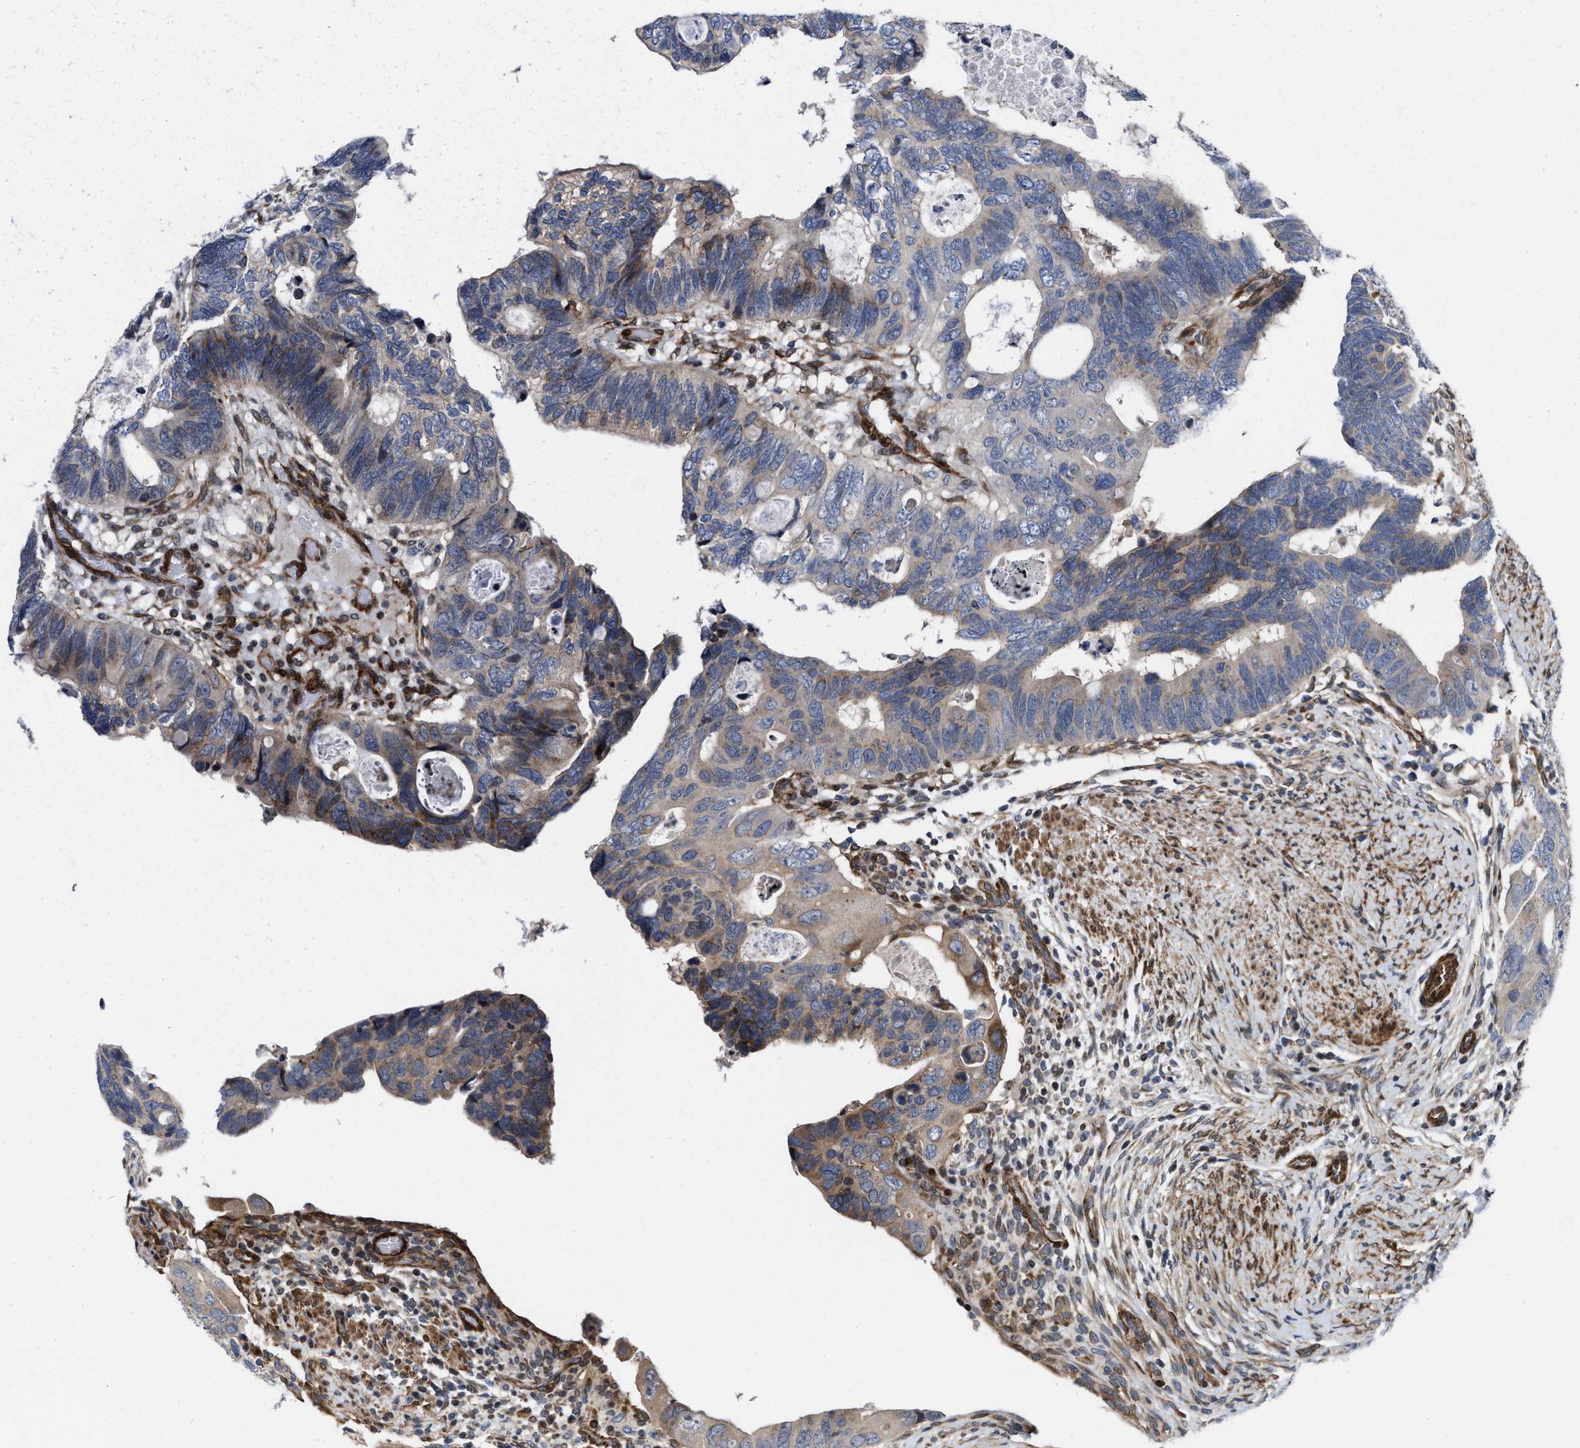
{"staining": {"intensity": "moderate", "quantity": "<25%", "location": "cytoplasmic/membranous"}, "tissue": "colorectal cancer", "cell_type": "Tumor cells", "image_type": "cancer", "snomed": [{"axis": "morphology", "description": "Adenocarcinoma, NOS"}, {"axis": "topography", "description": "Rectum"}], "caption": "Protein staining of colorectal cancer (adenocarcinoma) tissue exhibits moderate cytoplasmic/membranous positivity in approximately <25% of tumor cells.", "gene": "TGFB1I1", "patient": {"sex": "male", "age": 53}}